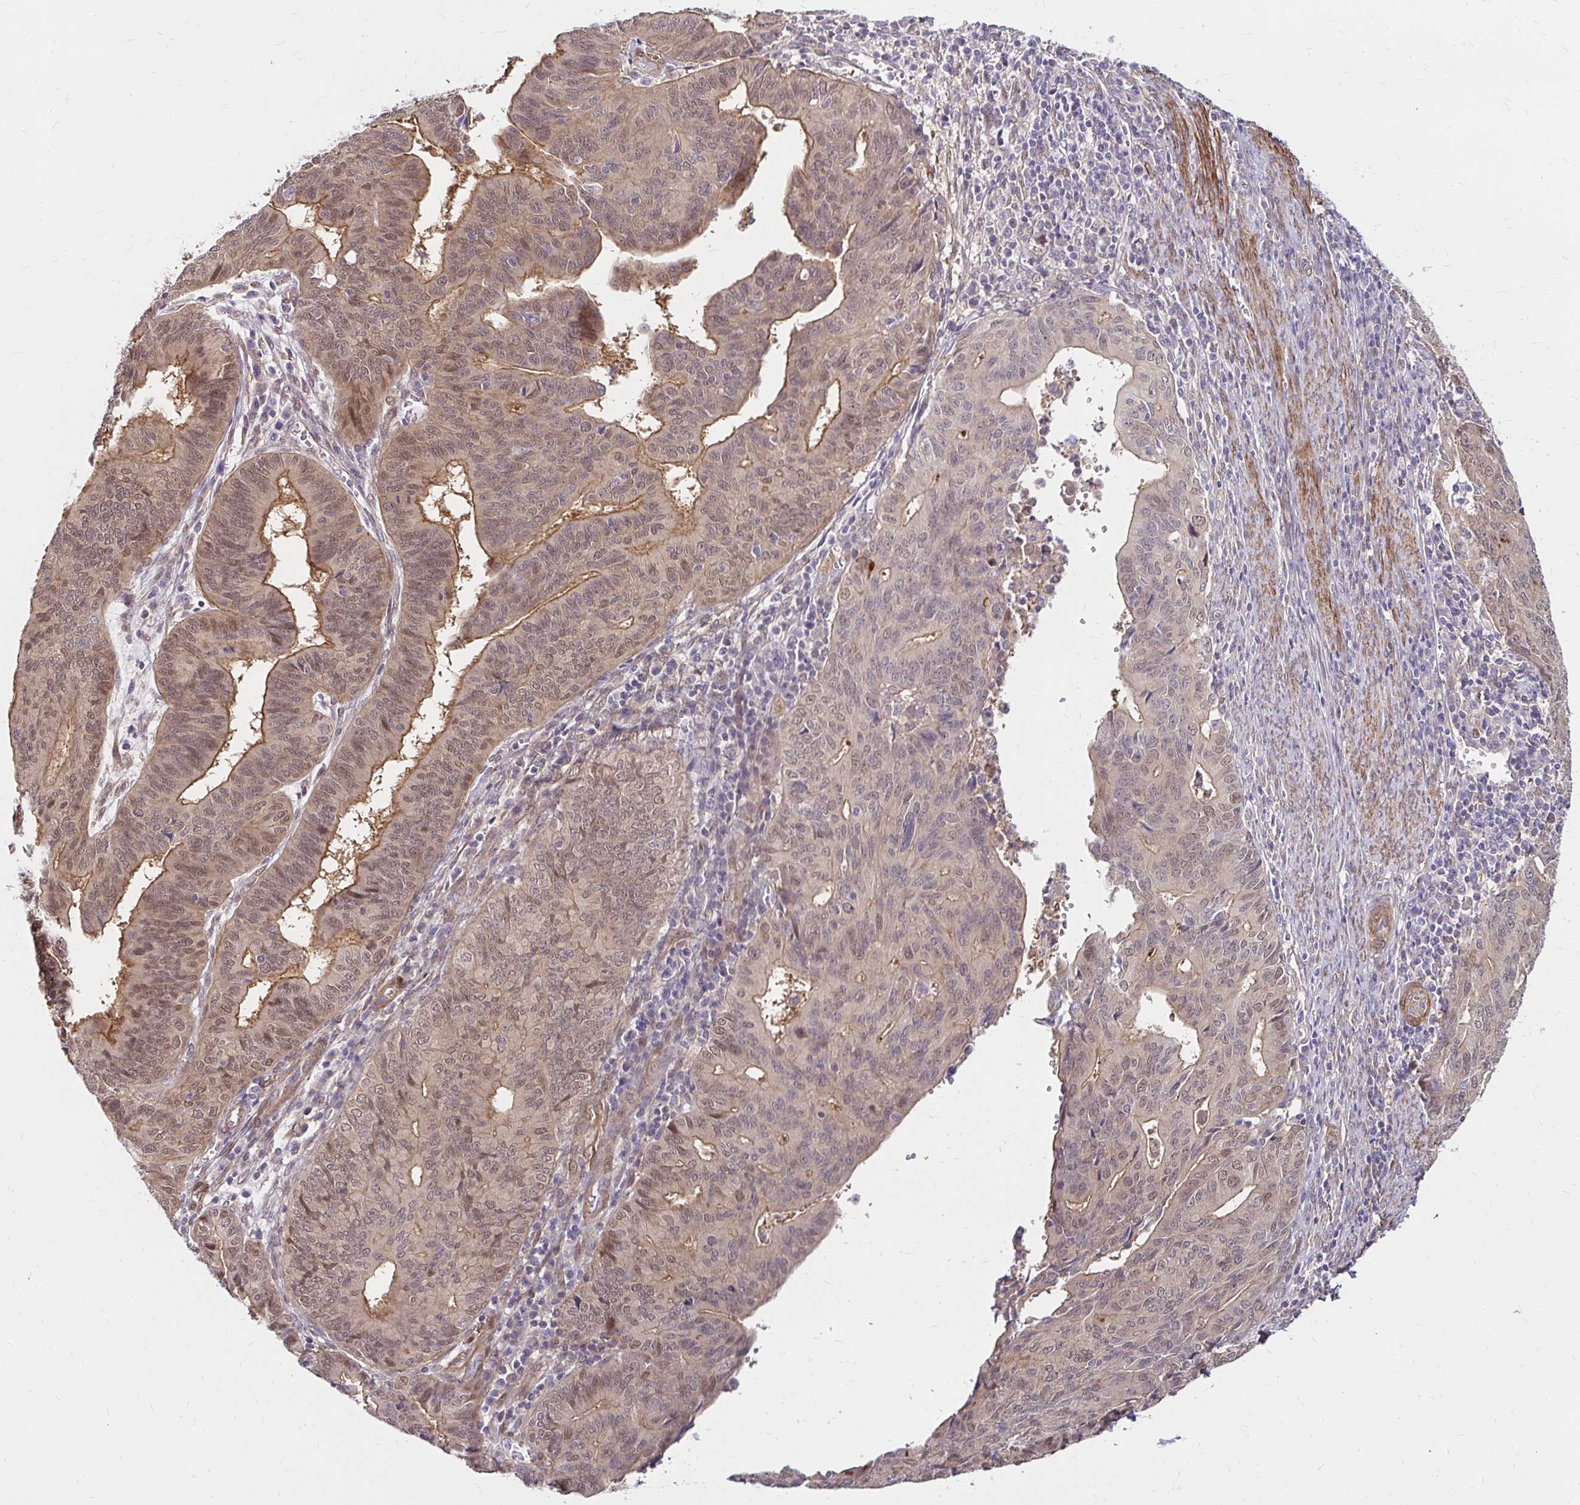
{"staining": {"intensity": "moderate", "quantity": ">75%", "location": "cytoplasmic/membranous,nuclear"}, "tissue": "endometrial cancer", "cell_type": "Tumor cells", "image_type": "cancer", "snomed": [{"axis": "morphology", "description": "Adenocarcinoma, NOS"}, {"axis": "topography", "description": "Endometrium"}], "caption": "Endometrial cancer was stained to show a protein in brown. There is medium levels of moderate cytoplasmic/membranous and nuclear positivity in about >75% of tumor cells.", "gene": "YAP1", "patient": {"sex": "female", "age": 65}}